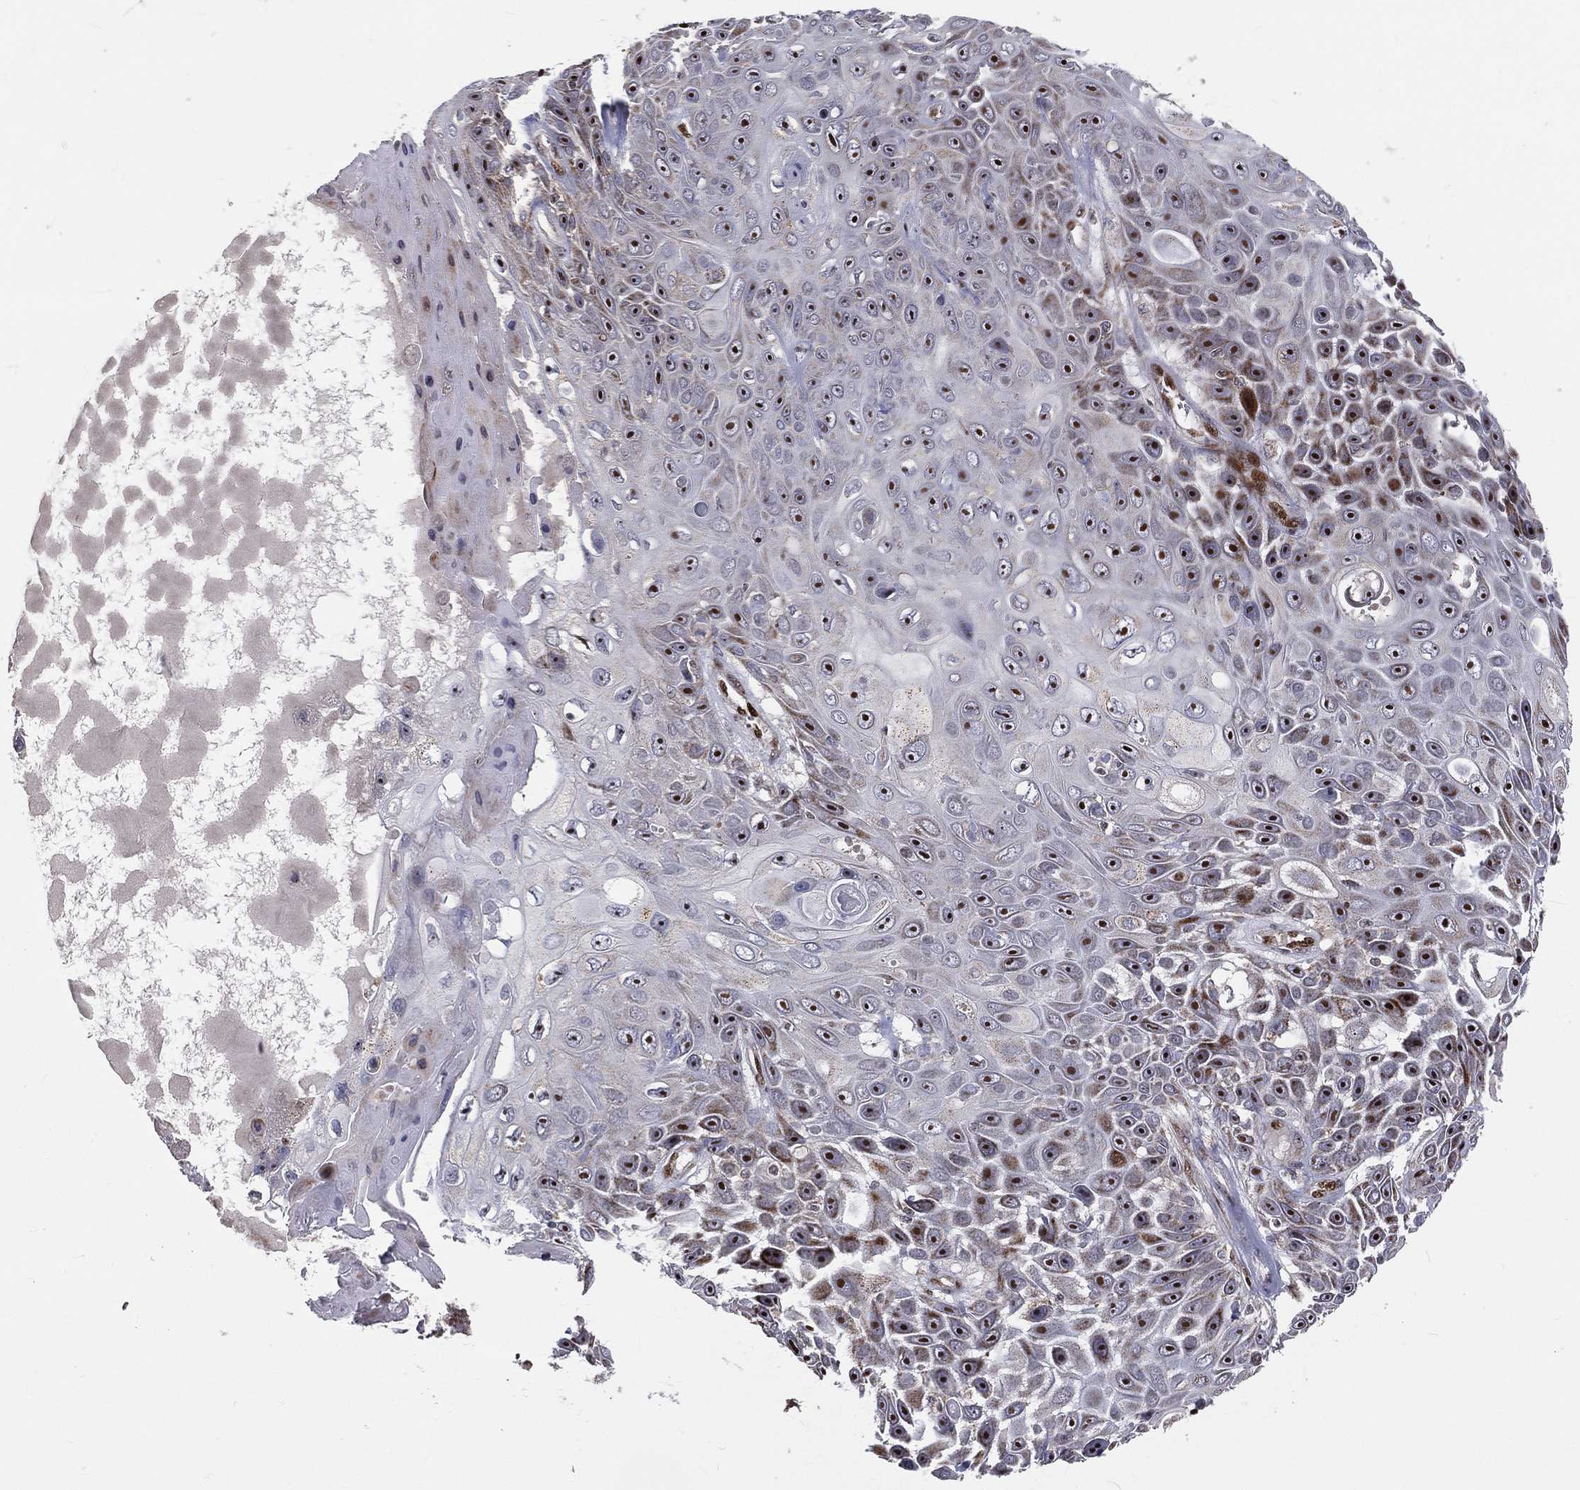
{"staining": {"intensity": "strong", "quantity": "<25%", "location": "nuclear"}, "tissue": "skin cancer", "cell_type": "Tumor cells", "image_type": "cancer", "snomed": [{"axis": "morphology", "description": "Squamous cell carcinoma, NOS"}, {"axis": "topography", "description": "Skin"}], "caption": "Skin squamous cell carcinoma stained for a protein (brown) exhibits strong nuclear positive expression in approximately <25% of tumor cells.", "gene": "ZEB1", "patient": {"sex": "male", "age": 82}}